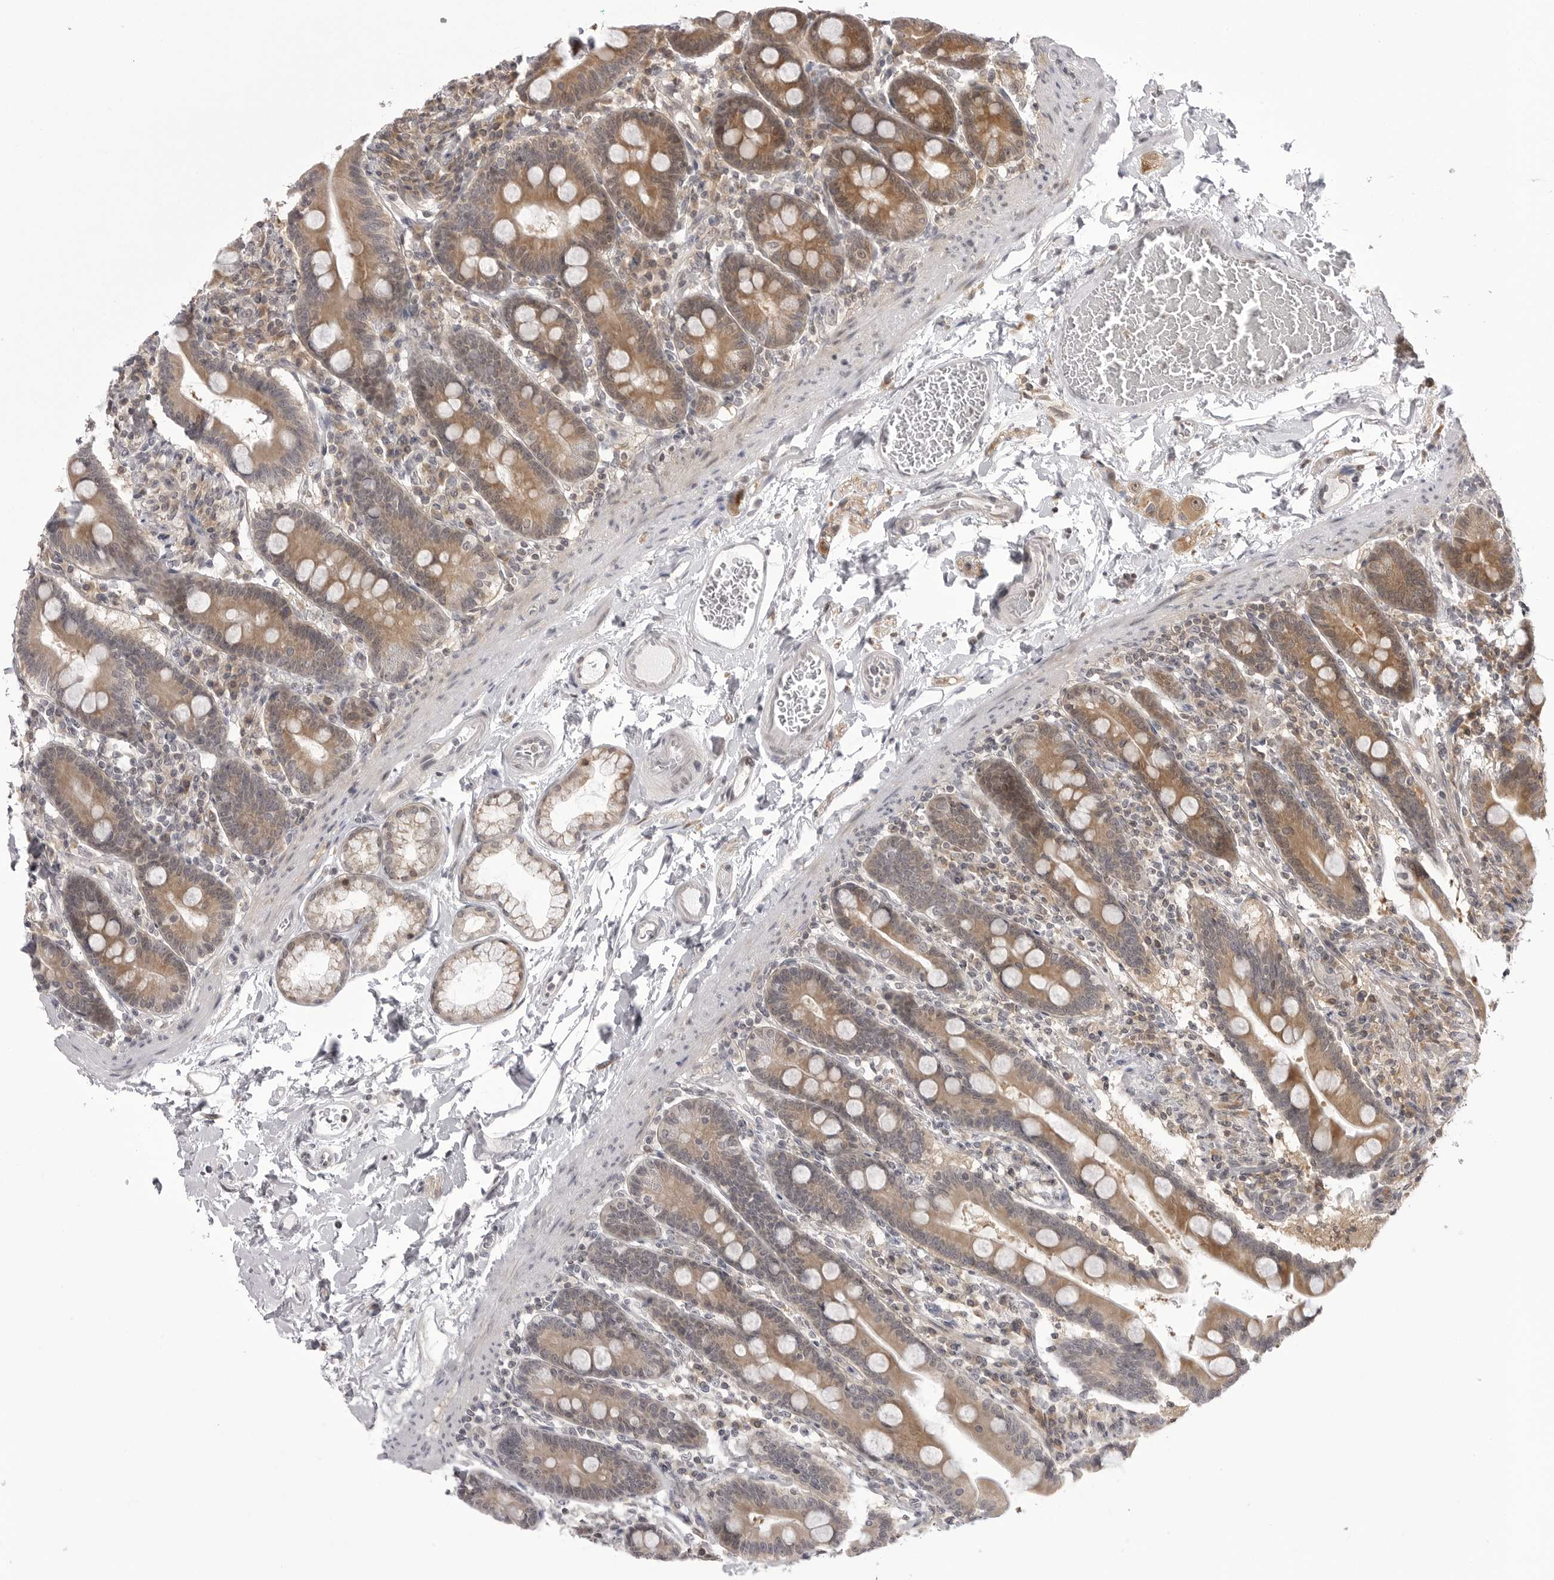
{"staining": {"intensity": "moderate", "quantity": ">75%", "location": "cytoplasmic/membranous"}, "tissue": "duodenum", "cell_type": "Glandular cells", "image_type": "normal", "snomed": [{"axis": "morphology", "description": "Normal tissue, NOS"}, {"axis": "topography", "description": "Duodenum"}], "caption": "Immunohistochemical staining of unremarkable human duodenum reveals medium levels of moderate cytoplasmic/membranous positivity in approximately >75% of glandular cells. (Stains: DAB (3,3'-diaminobenzidine) in brown, nuclei in blue, Microscopy: brightfield microscopy at high magnification).", "gene": "PTK2B", "patient": {"sex": "male", "age": 54}}